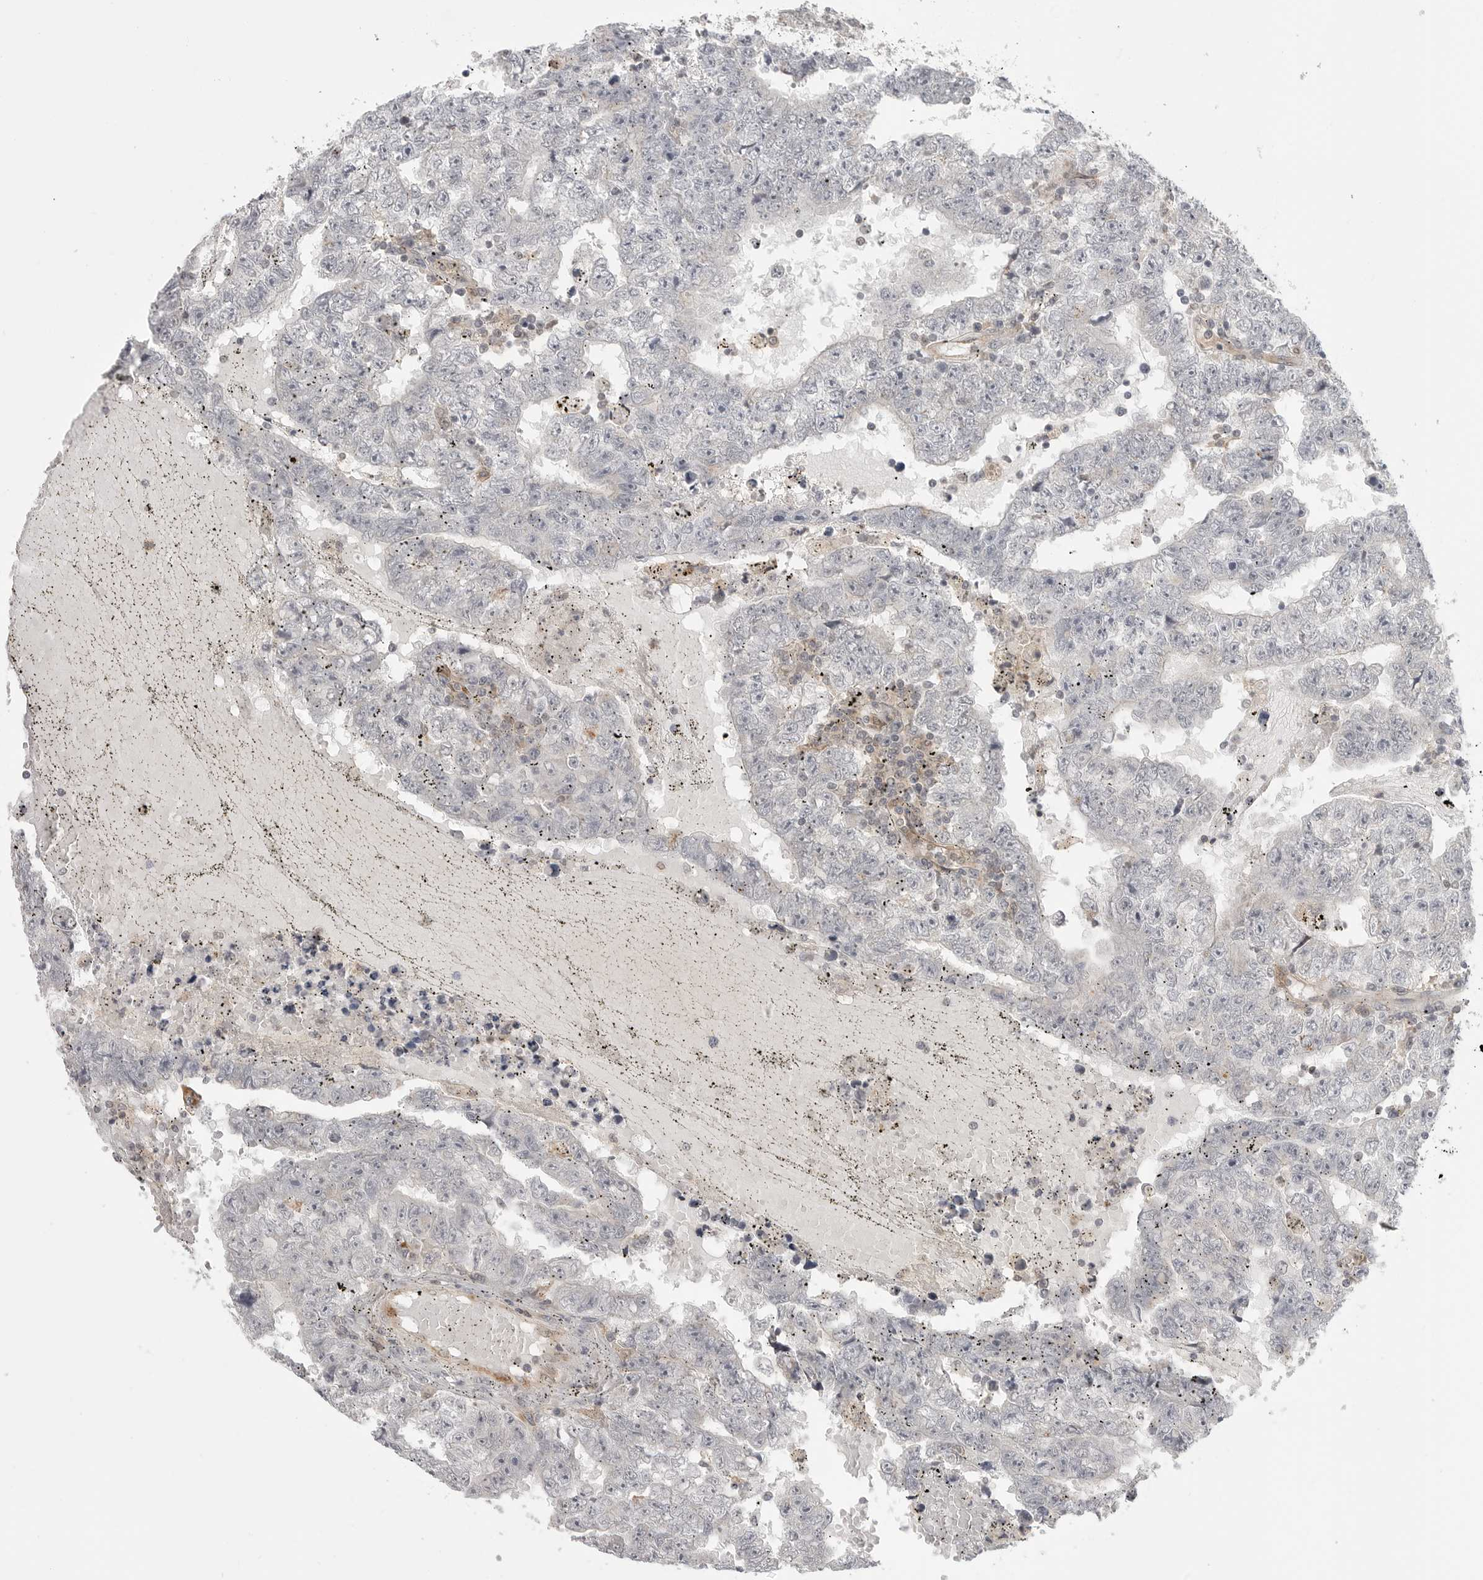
{"staining": {"intensity": "negative", "quantity": "none", "location": "none"}, "tissue": "testis cancer", "cell_type": "Tumor cells", "image_type": "cancer", "snomed": [{"axis": "morphology", "description": "Carcinoma, Embryonal, NOS"}, {"axis": "topography", "description": "Testis"}], "caption": "Image shows no significant protein positivity in tumor cells of testis cancer (embryonal carcinoma). (DAB (3,3'-diaminobenzidine) immunohistochemistry visualized using brightfield microscopy, high magnification).", "gene": "IFNGR1", "patient": {"sex": "male", "age": 25}}